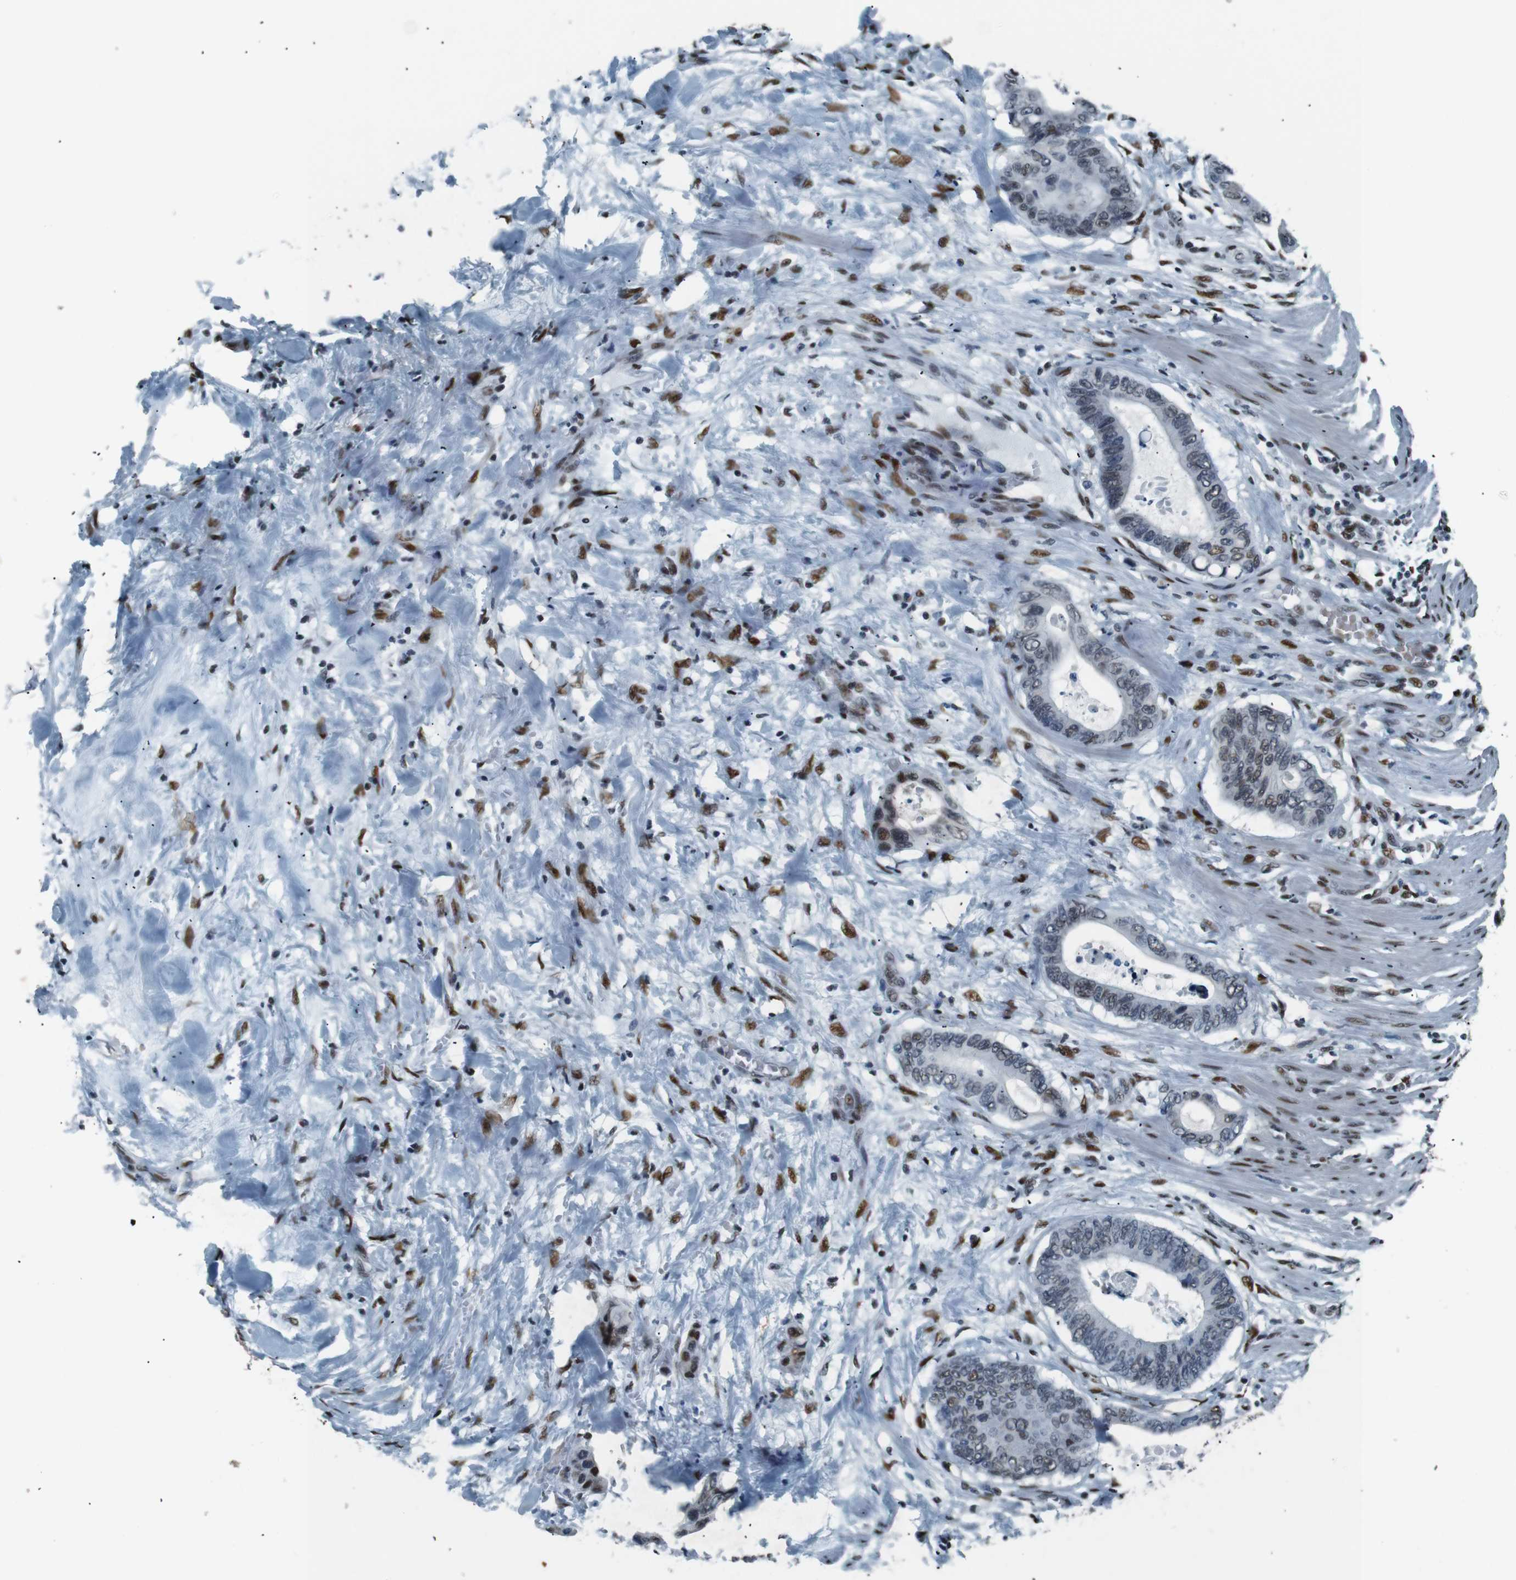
{"staining": {"intensity": "moderate", "quantity": "25%-75%", "location": "nuclear"}, "tissue": "colorectal cancer", "cell_type": "Tumor cells", "image_type": "cancer", "snomed": [{"axis": "morphology", "description": "Normal tissue, NOS"}, {"axis": "morphology", "description": "Adenocarcinoma, NOS"}, {"axis": "topography", "description": "Colon"}], "caption": "Adenocarcinoma (colorectal) stained with DAB (3,3'-diaminobenzidine) immunohistochemistry (IHC) demonstrates medium levels of moderate nuclear staining in about 25%-75% of tumor cells.", "gene": "HEXIM1", "patient": {"sex": "male", "age": 82}}